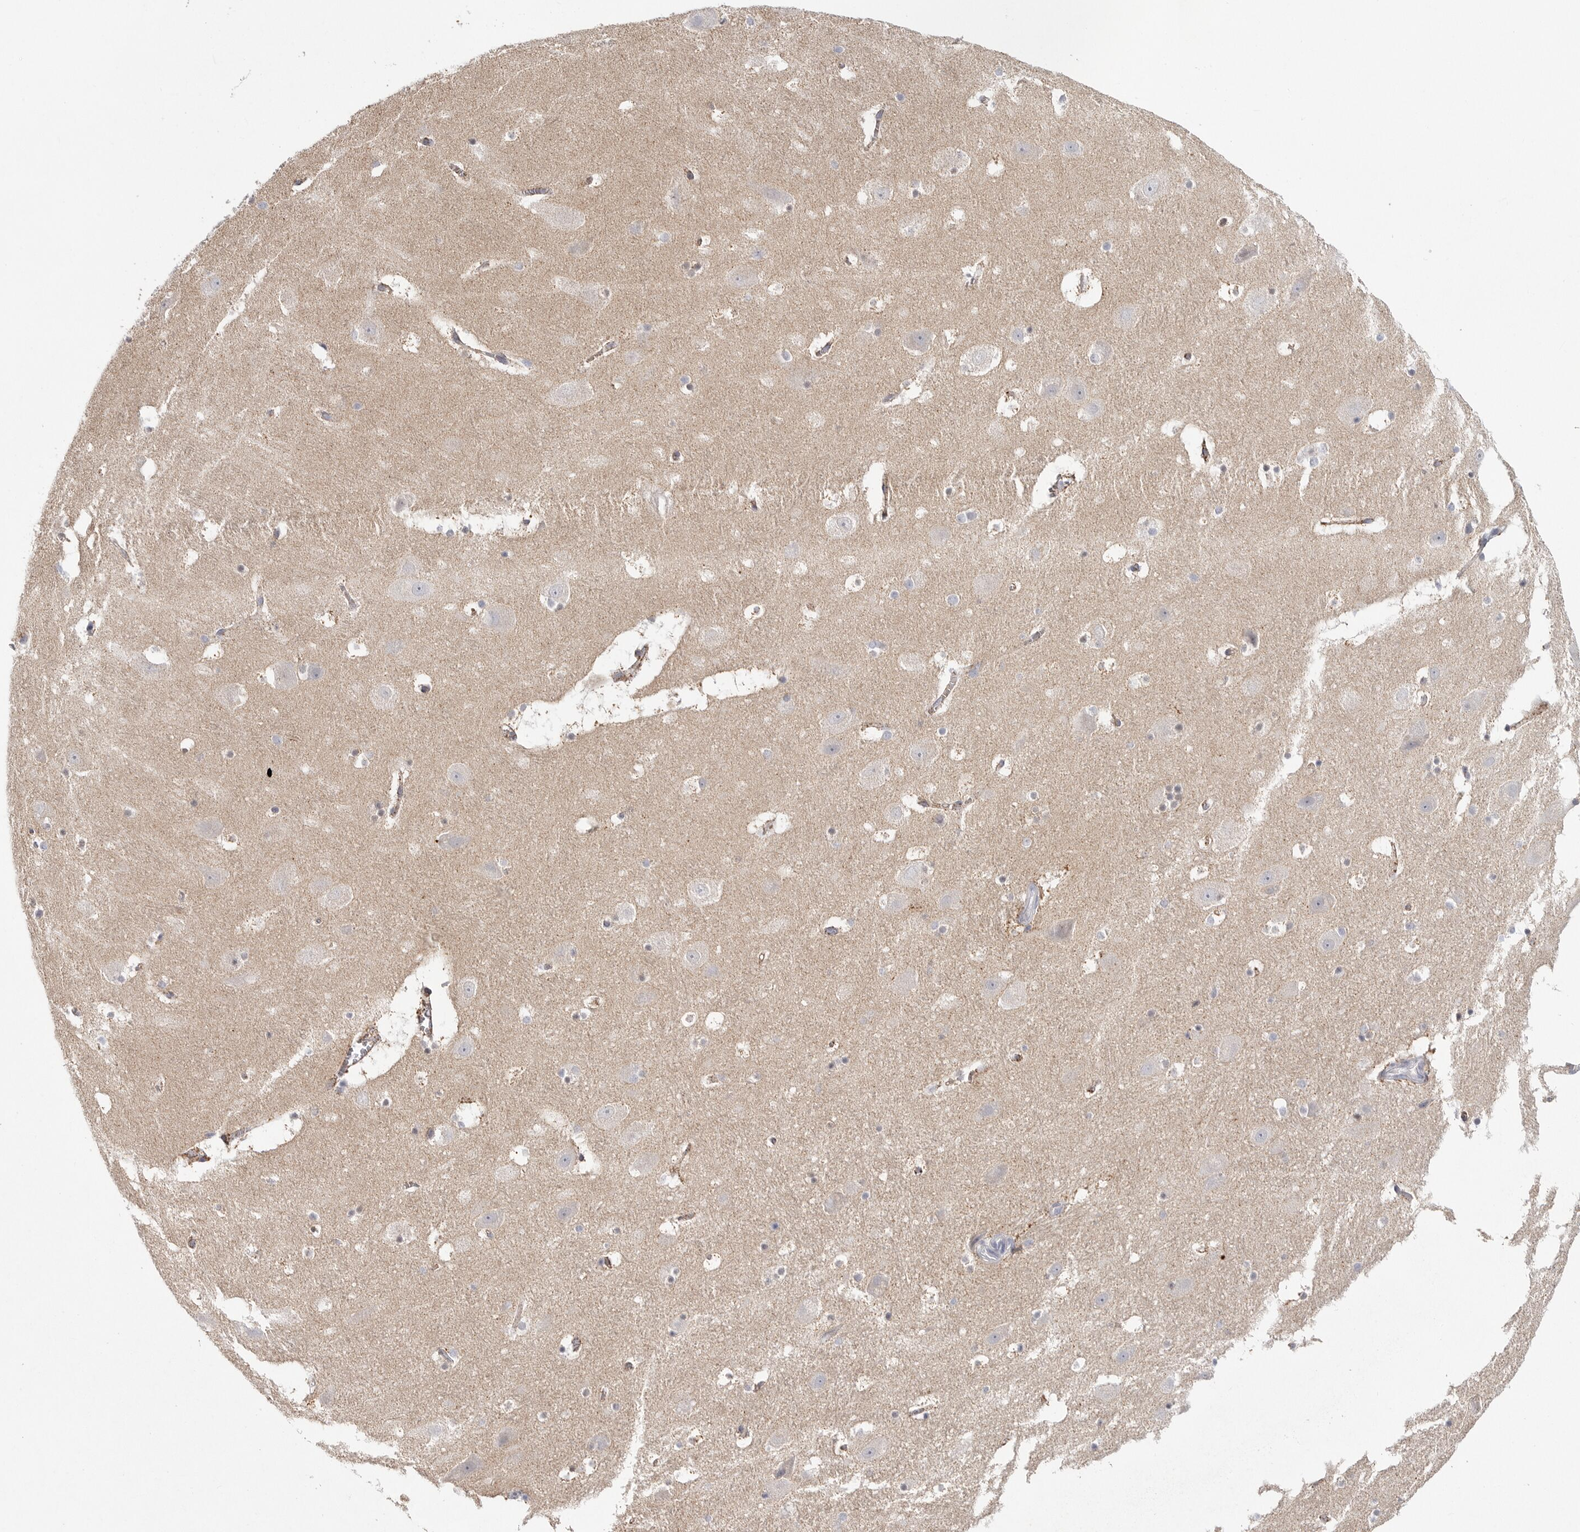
{"staining": {"intensity": "moderate", "quantity": "<25%", "location": "cytoplasmic/membranous"}, "tissue": "hippocampus", "cell_type": "Glial cells", "image_type": "normal", "snomed": [{"axis": "morphology", "description": "Normal tissue, NOS"}, {"axis": "topography", "description": "Hippocampus"}], "caption": "Immunohistochemical staining of benign human hippocampus reveals moderate cytoplasmic/membranous protein staining in about <25% of glial cells. The protein is stained brown, and the nuclei are stained in blue (DAB IHC with brightfield microscopy, high magnification).", "gene": "ELP3", "patient": {"sex": "male", "age": 45}}